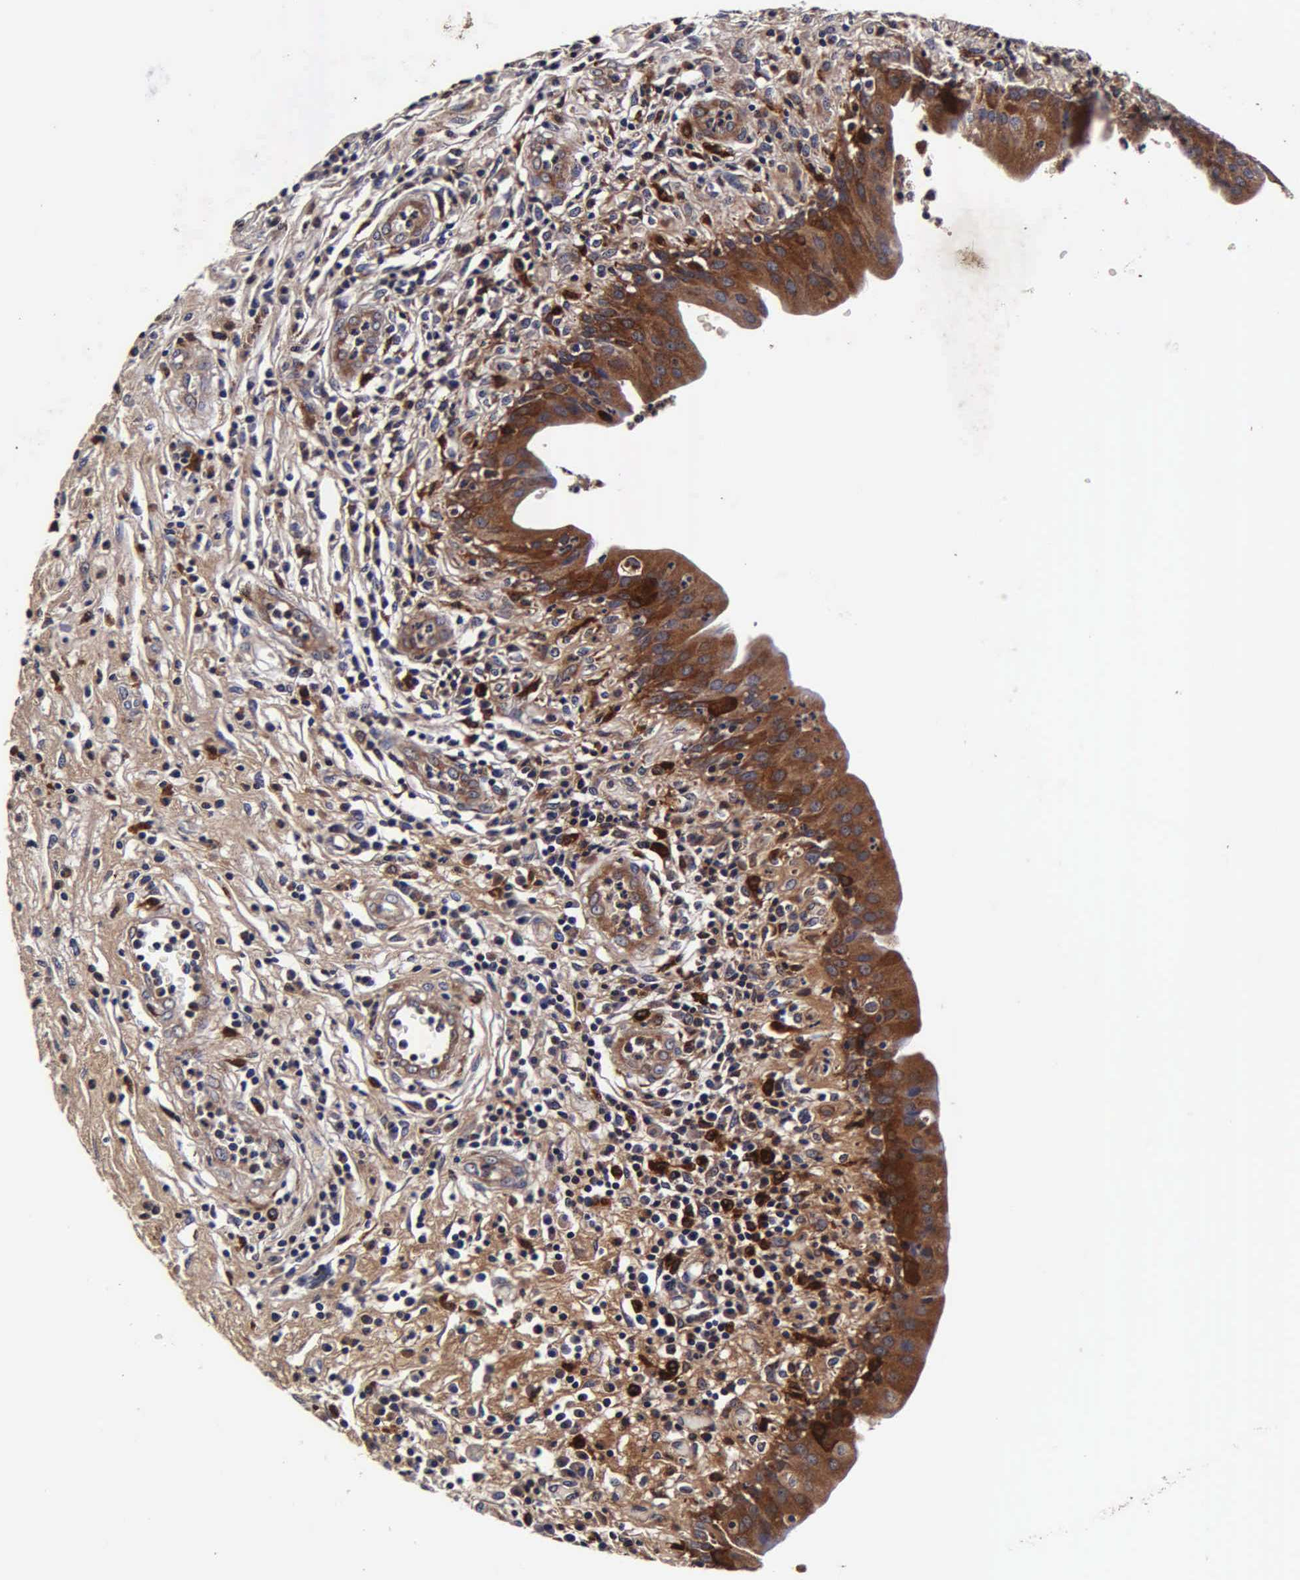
{"staining": {"intensity": "strong", "quantity": ">75%", "location": "cytoplasmic/membranous"}, "tissue": "urinary bladder", "cell_type": "Urothelial cells", "image_type": "normal", "snomed": [{"axis": "morphology", "description": "Normal tissue, NOS"}, {"axis": "topography", "description": "Urinary bladder"}], "caption": "A histopathology image of urinary bladder stained for a protein reveals strong cytoplasmic/membranous brown staining in urothelial cells. (Brightfield microscopy of DAB IHC at high magnification).", "gene": "CST3", "patient": {"sex": "female", "age": 85}}